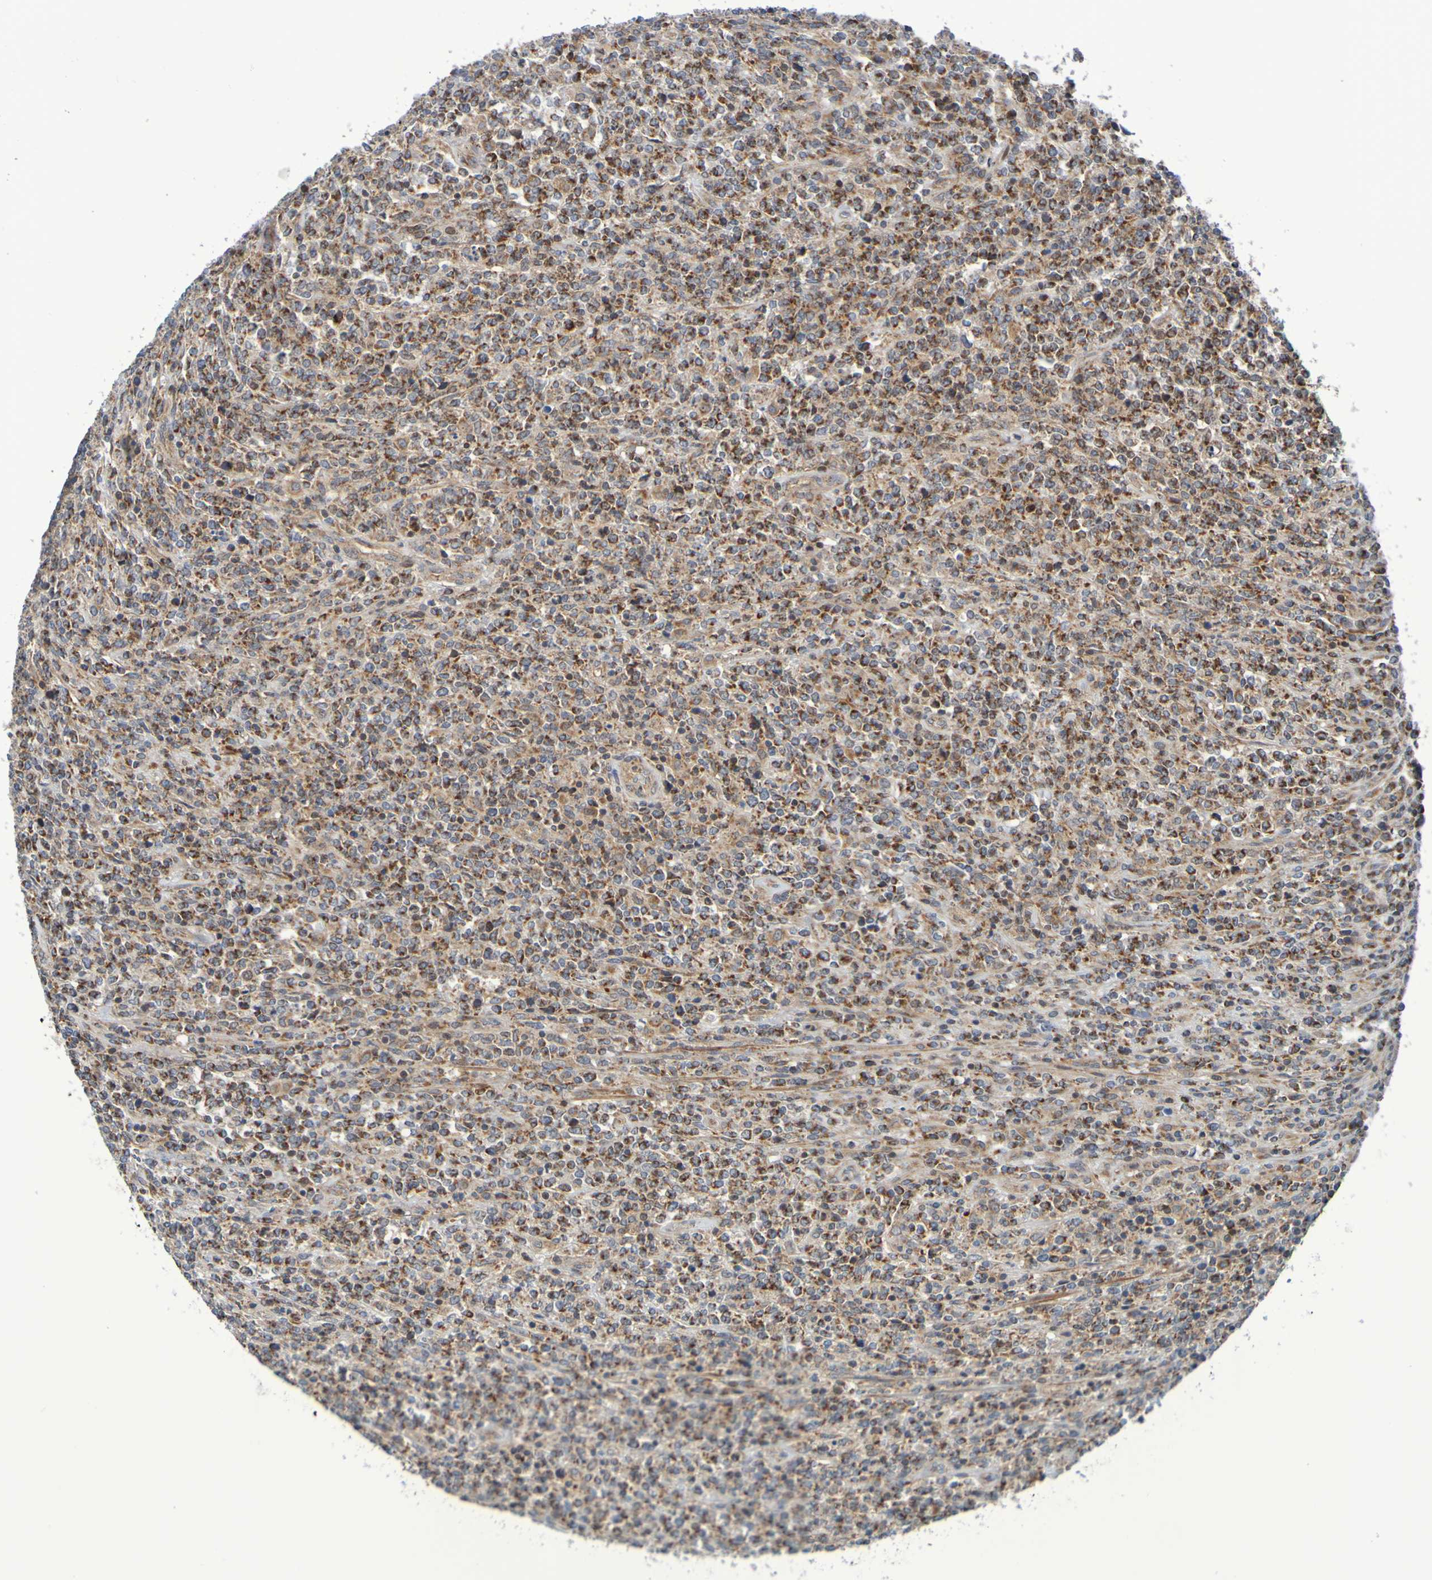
{"staining": {"intensity": "strong", "quantity": ">75%", "location": "cytoplasmic/membranous"}, "tissue": "lymphoma", "cell_type": "Tumor cells", "image_type": "cancer", "snomed": [{"axis": "morphology", "description": "Malignant lymphoma, non-Hodgkin's type, High grade"}, {"axis": "topography", "description": "Soft tissue"}], "caption": "This is an image of immunohistochemistry (IHC) staining of lymphoma, which shows strong expression in the cytoplasmic/membranous of tumor cells.", "gene": "CCDC51", "patient": {"sex": "male", "age": 18}}